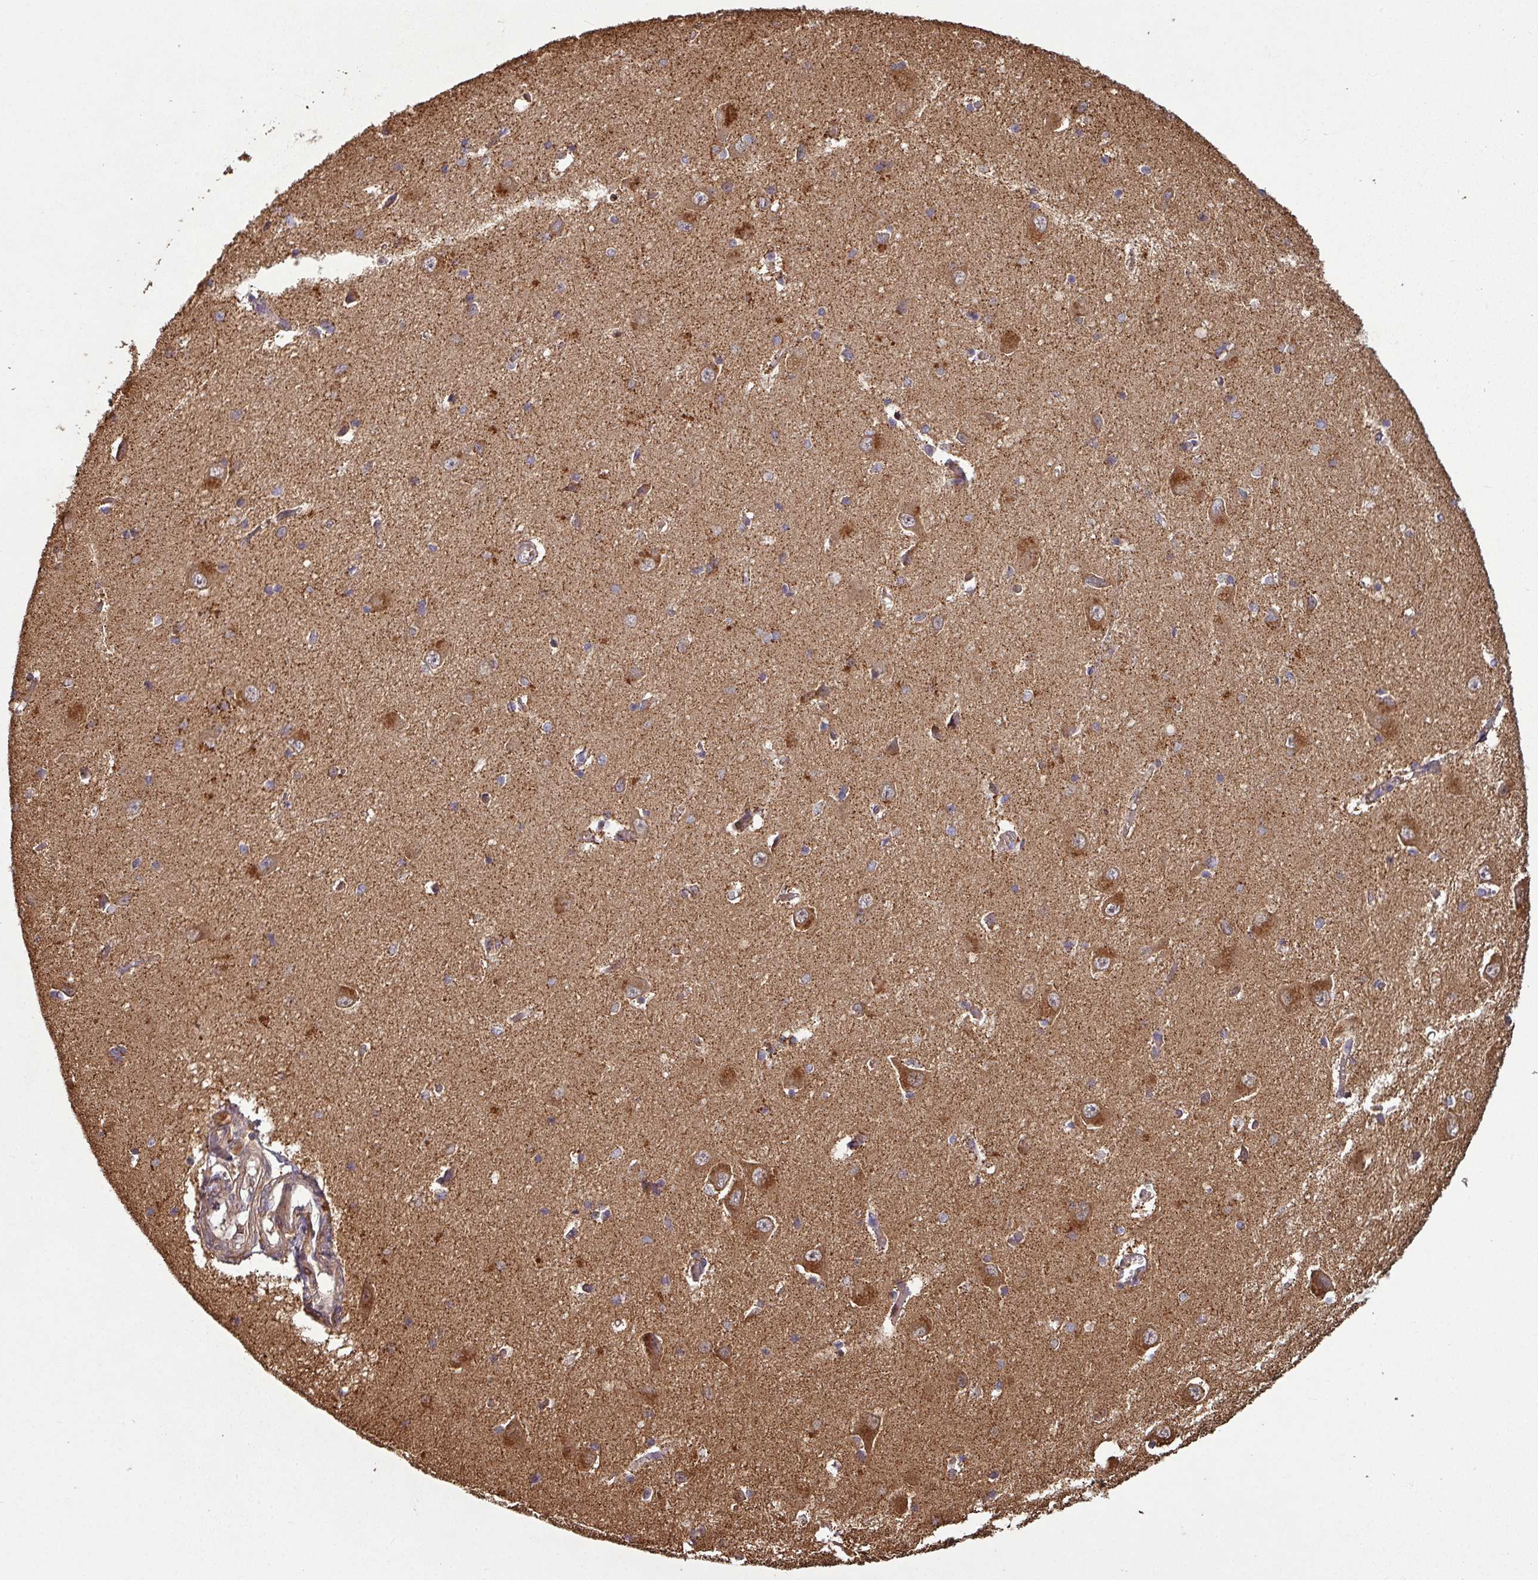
{"staining": {"intensity": "weak", "quantity": "25%-75%", "location": "cytoplasmic/membranous"}, "tissue": "hippocampus", "cell_type": "Glial cells", "image_type": "normal", "snomed": [{"axis": "morphology", "description": "Normal tissue, NOS"}, {"axis": "topography", "description": "Hippocampus"}], "caption": "Immunohistochemistry (IHC) (DAB (3,3'-diaminobenzidine)) staining of unremarkable human hippocampus demonstrates weak cytoplasmic/membranous protein expression in about 25%-75% of glial cells.", "gene": "NHSL2", "patient": {"sex": "female", "age": 64}}